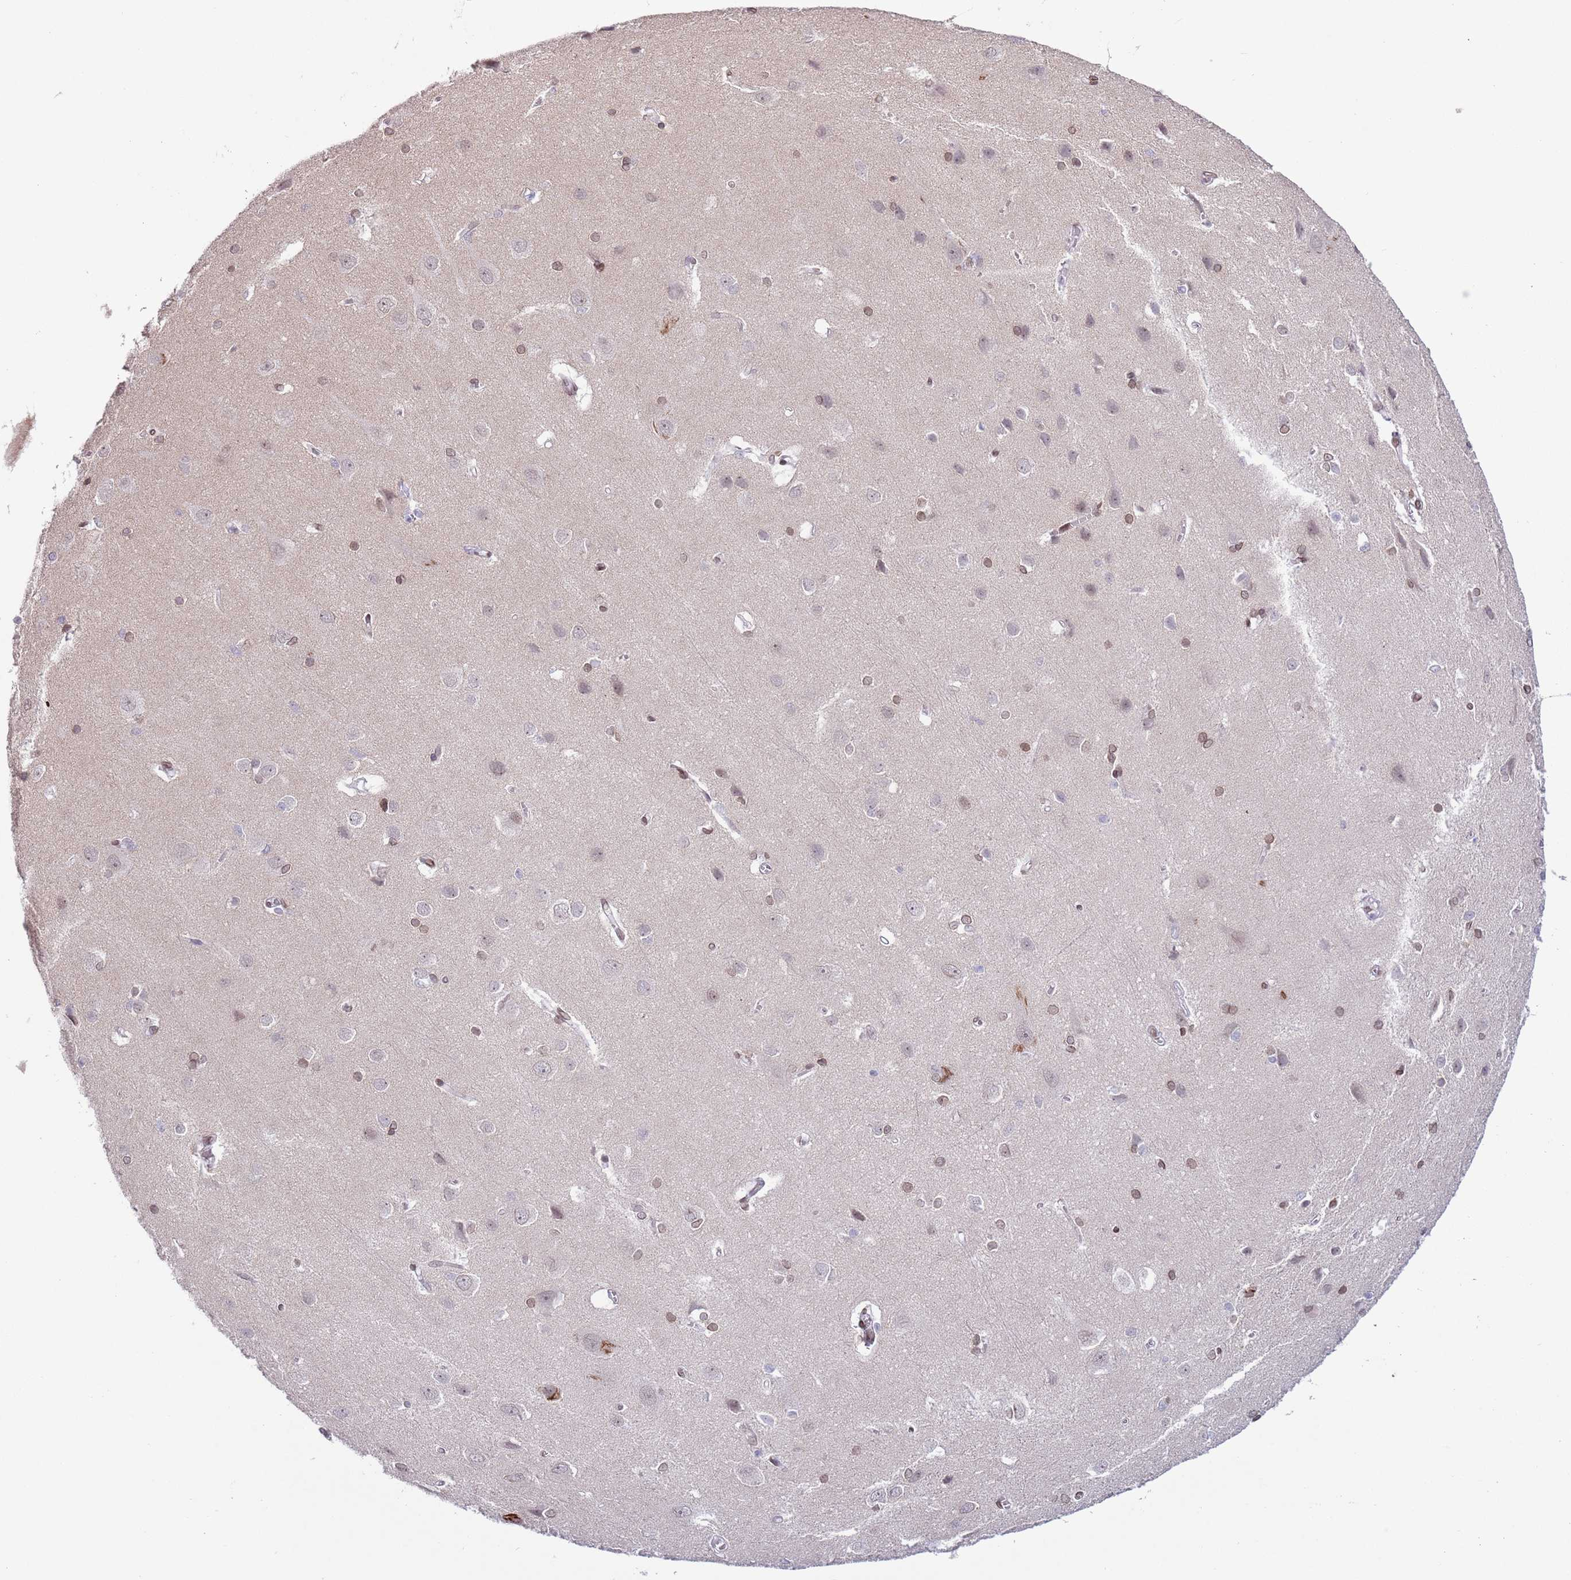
{"staining": {"intensity": "moderate", "quantity": ">75%", "location": "nuclear"}, "tissue": "cerebral cortex", "cell_type": "Endothelial cells", "image_type": "normal", "snomed": [{"axis": "morphology", "description": "Normal tissue, NOS"}, {"axis": "topography", "description": "Cerebral cortex"}], "caption": "Cerebral cortex stained for a protein demonstrates moderate nuclear positivity in endothelial cells. (Stains: DAB (3,3'-diaminobenzidine) in brown, nuclei in blue, Microscopy: brightfield microscopy at high magnification).", "gene": "ZGLP1", "patient": {"sex": "male", "age": 37}}